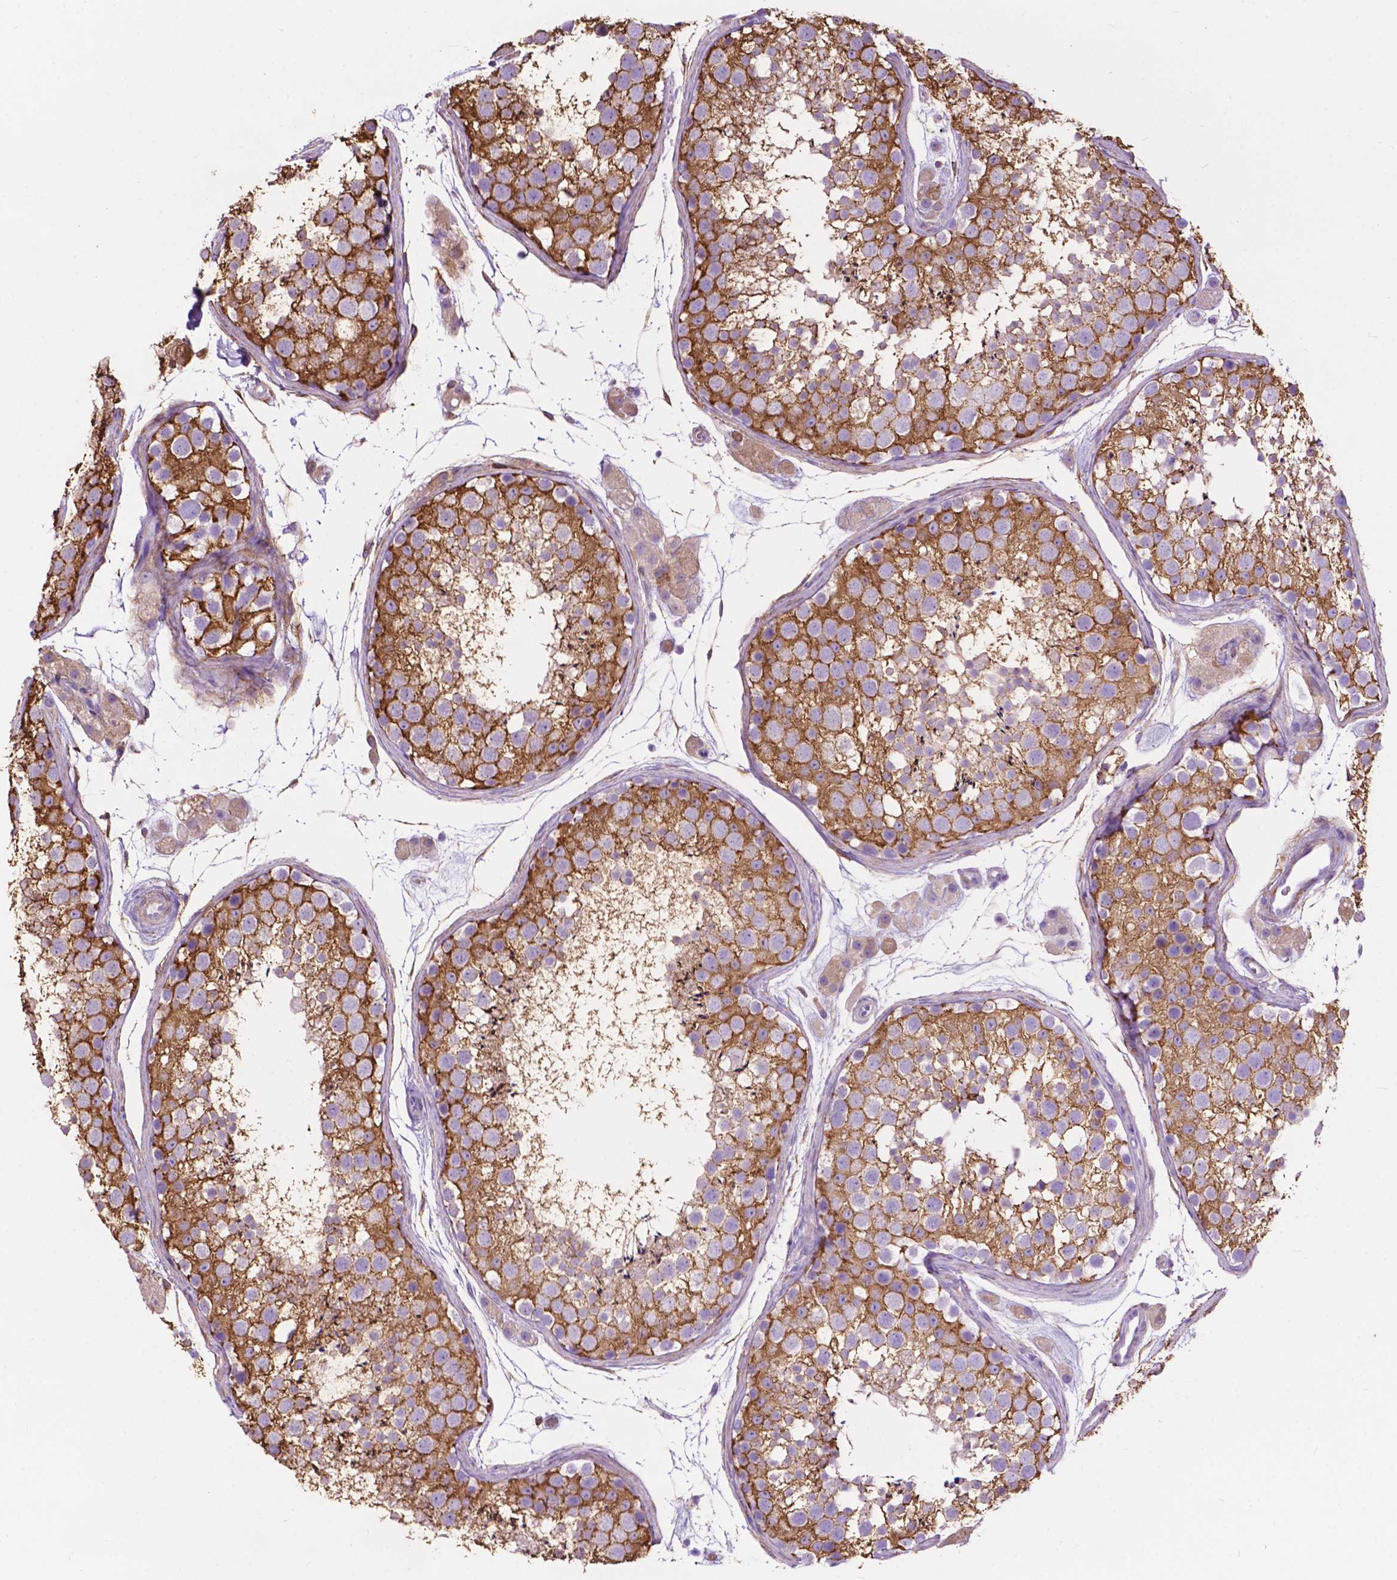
{"staining": {"intensity": "moderate", "quantity": ">75%", "location": "cytoplasmic/membranous"}, "tissue": "testis", "cell_type": "Cells in seminiferous ducts", "image_type": "normal", "snomed": [{"axis": "morphology", "description": "Normal tissue, NOS"}, {"axis": "topography", "description": "Testis"}], "caption": "Immunohistochemistry (IHC) of benign human testis demonstrates medium levels of moderate cytoplasmic/membranous positivity in about >75% of cells in seminiferous ducts.", "gene": "PCDHA12", "patient": {"sex": "male", "age": 41}}